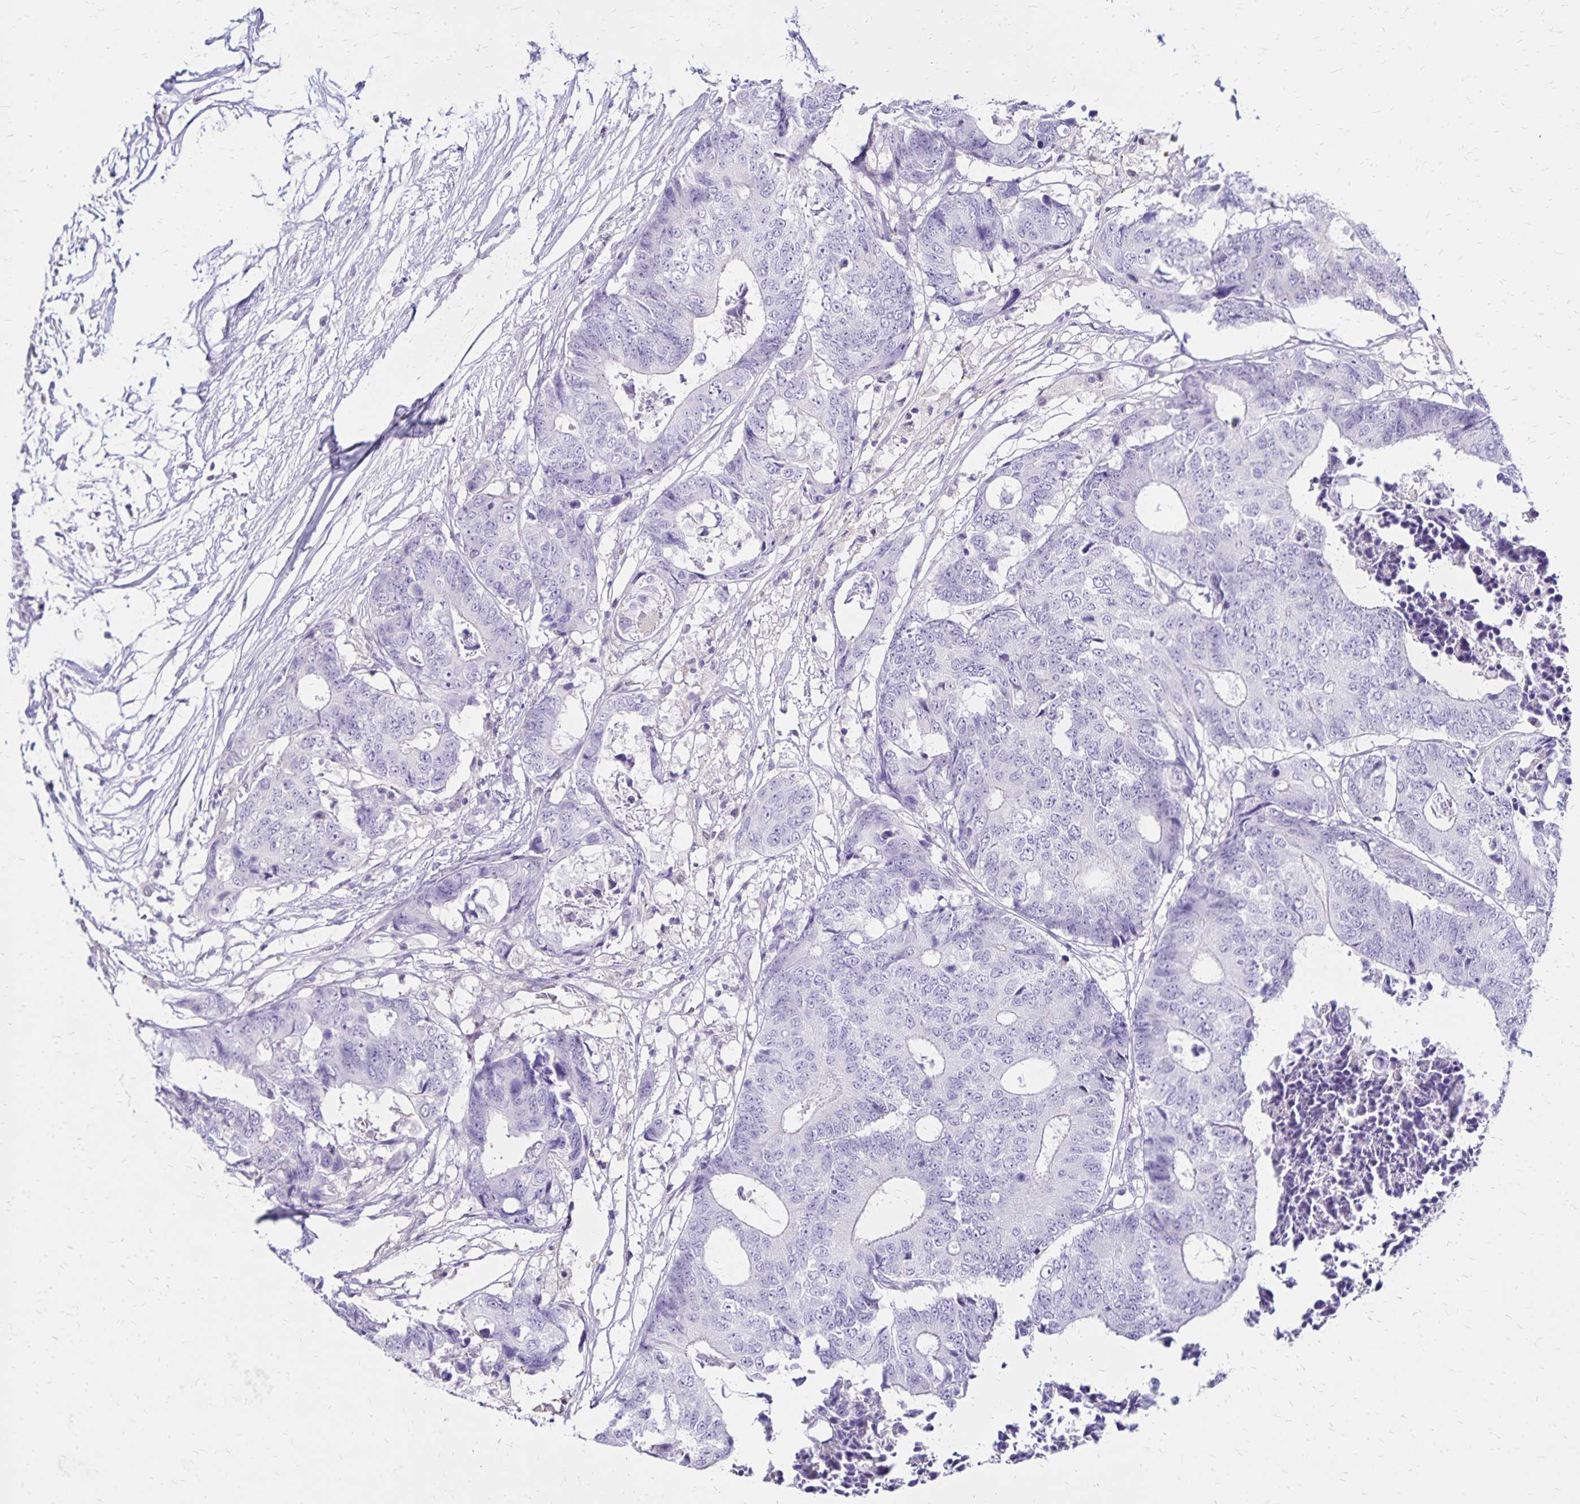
{"staining": {"intensity": "negative", "quantity": "none", "location": "none"}, "tissue": "colorectal cancer", "cell_type": "Tumor cells", "image_type": "cancer", "snomed": [{"axis": "morphology", "description": "Adenocarcinoma, NOS"}, {"axis": "topography", "description": "Colon"}], "caption": "The micrograph demonstrates no staining of tumor cells in colorectal cancer (adenocarcinoma).", "gene": "SH3GL3", "patient": {"sex": "female", "age": 48}}